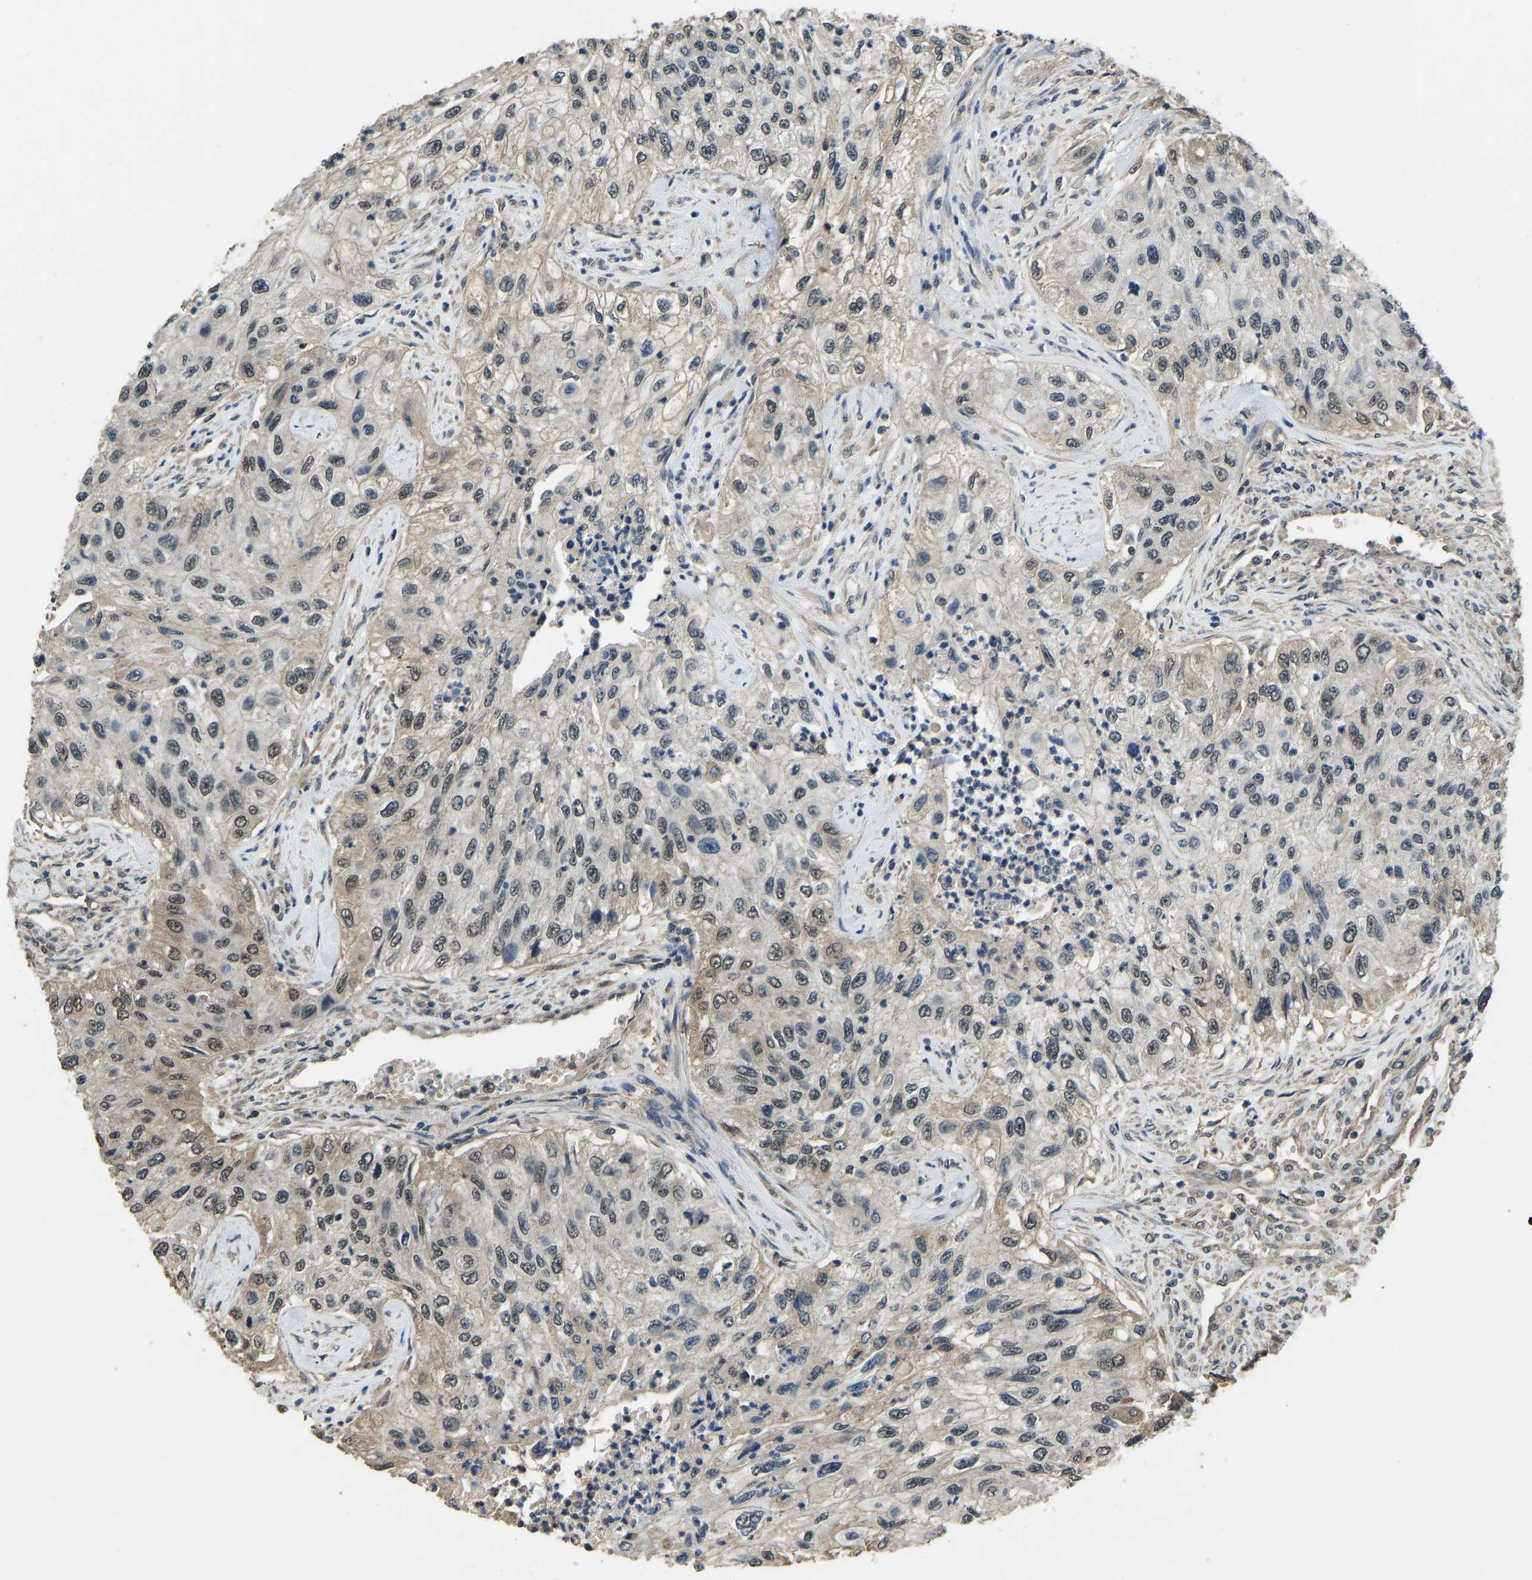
{"staining": {"intensity": "weak", "quantity": "<25%", "location": "cytoplasmic/membranous,nuclear"}, "tissue": "urothelial cancer", "cell_type": "Tumor cells", "image_type": "cancer", "snomed": [{"axis": "morphology", "description": "Urothelial carcinoma, High grade"}, {"axis": "topography", "description": "Urinary bladder"}], "caption": "Urothelial carcinoma (high-grade) stained for a protein using IHC exhibits no staining tumor cells.", "gene": "TOX4", "patient": {"sex": "female", "age": 60}}